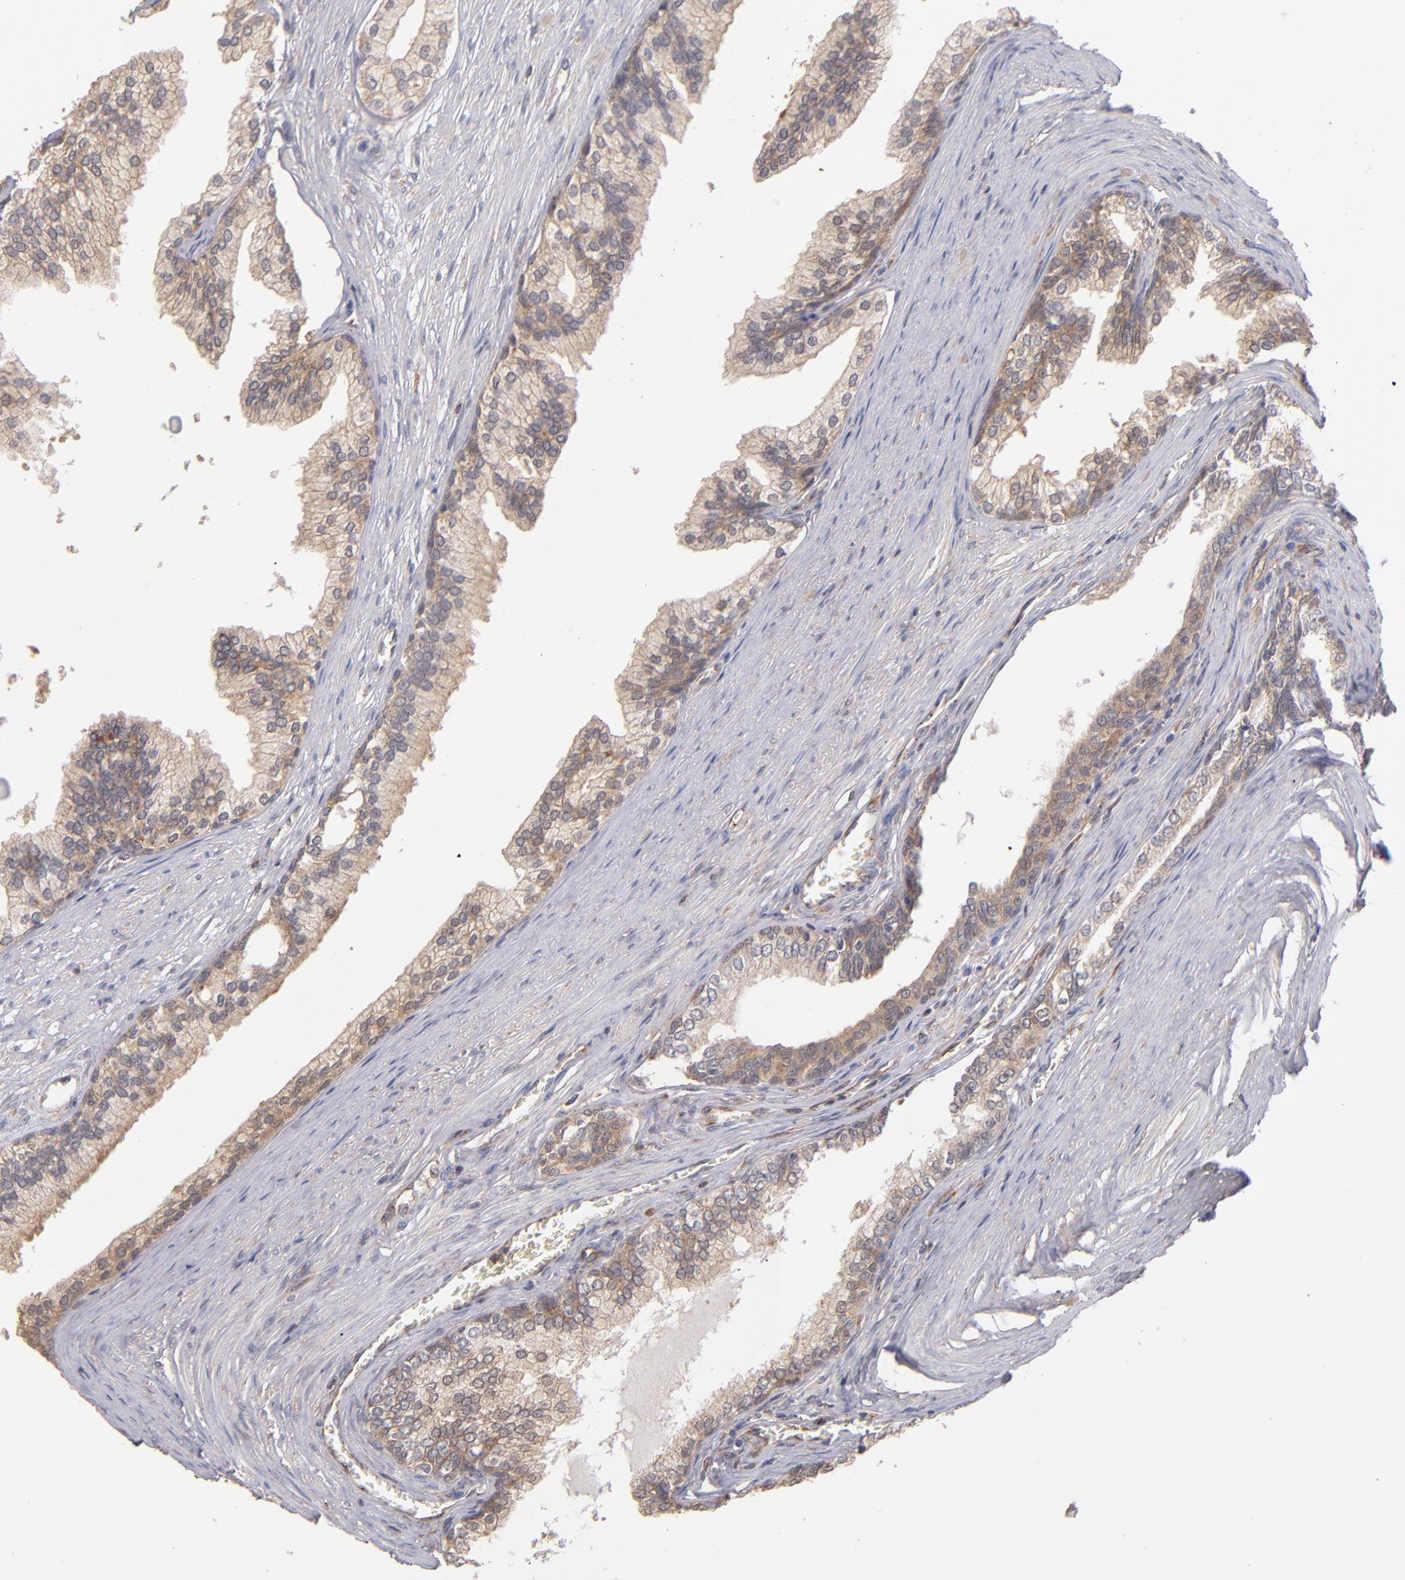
{"staining": {"intensity": "moderate", "quantity": ">75%", "location": "cytoplasmic/membranous"}, "tissue": "prostate", "cell_type": "Glandular cells", "image_type": "normal", "snomed": [{"axis": "morphology", "description": "Normal tissue, NOS"}, {"axis": "topography", "description": "Prostate"}], "caption": "Immunohistochemistry (DAB (3,3'-diaminobenzidine)) staining of benign prostate reveals moderate cytoplasmic/membranous protein positivity in about >75% of glandular cells. (brown staining indicates protein expression, while blue staining denotes nuclei).", "gene": "GMFB", "patient": {"sex": "male", "age": 68}}